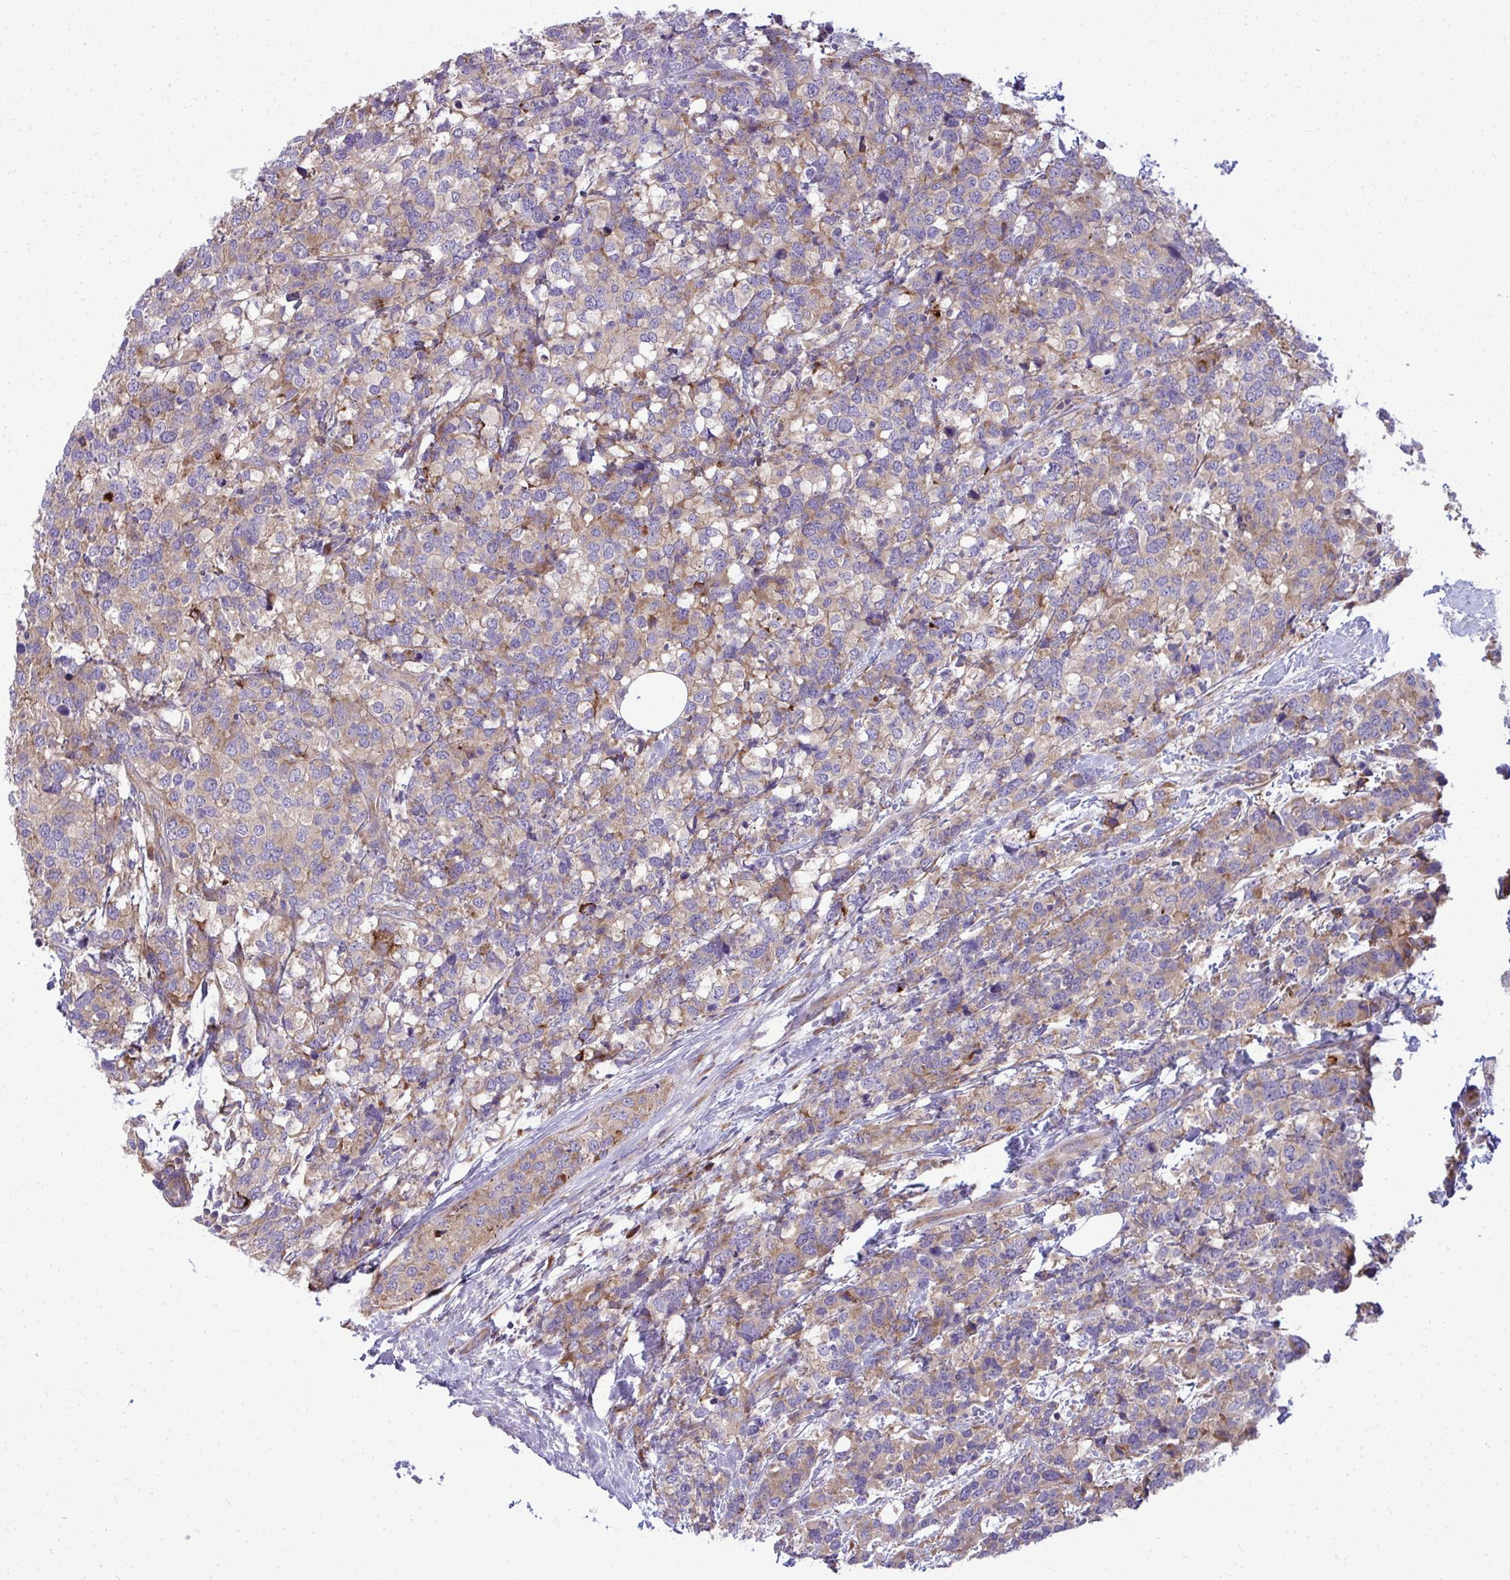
{"staining": {"intensity": "weak", "quantity": "25%-75%", "location": "cytoplasmic/membranous"}, "tissue": "breast cancer", "cell_type": "Tumor cells", "image_type": "cancer", "snomed": [{"axis": "morphology", "description": "Lobular carcinoma"}, {"axis": "topography", "description": "Breast"}], "caption": "This histopathology image demonstrates IHC staining of human breast cancer, with low weak cytoplasmic/membranous staining in about 25%-75% of tumor cells.", "gene": "GFPT2", "patient": {"sex": "female", "age": 59}}